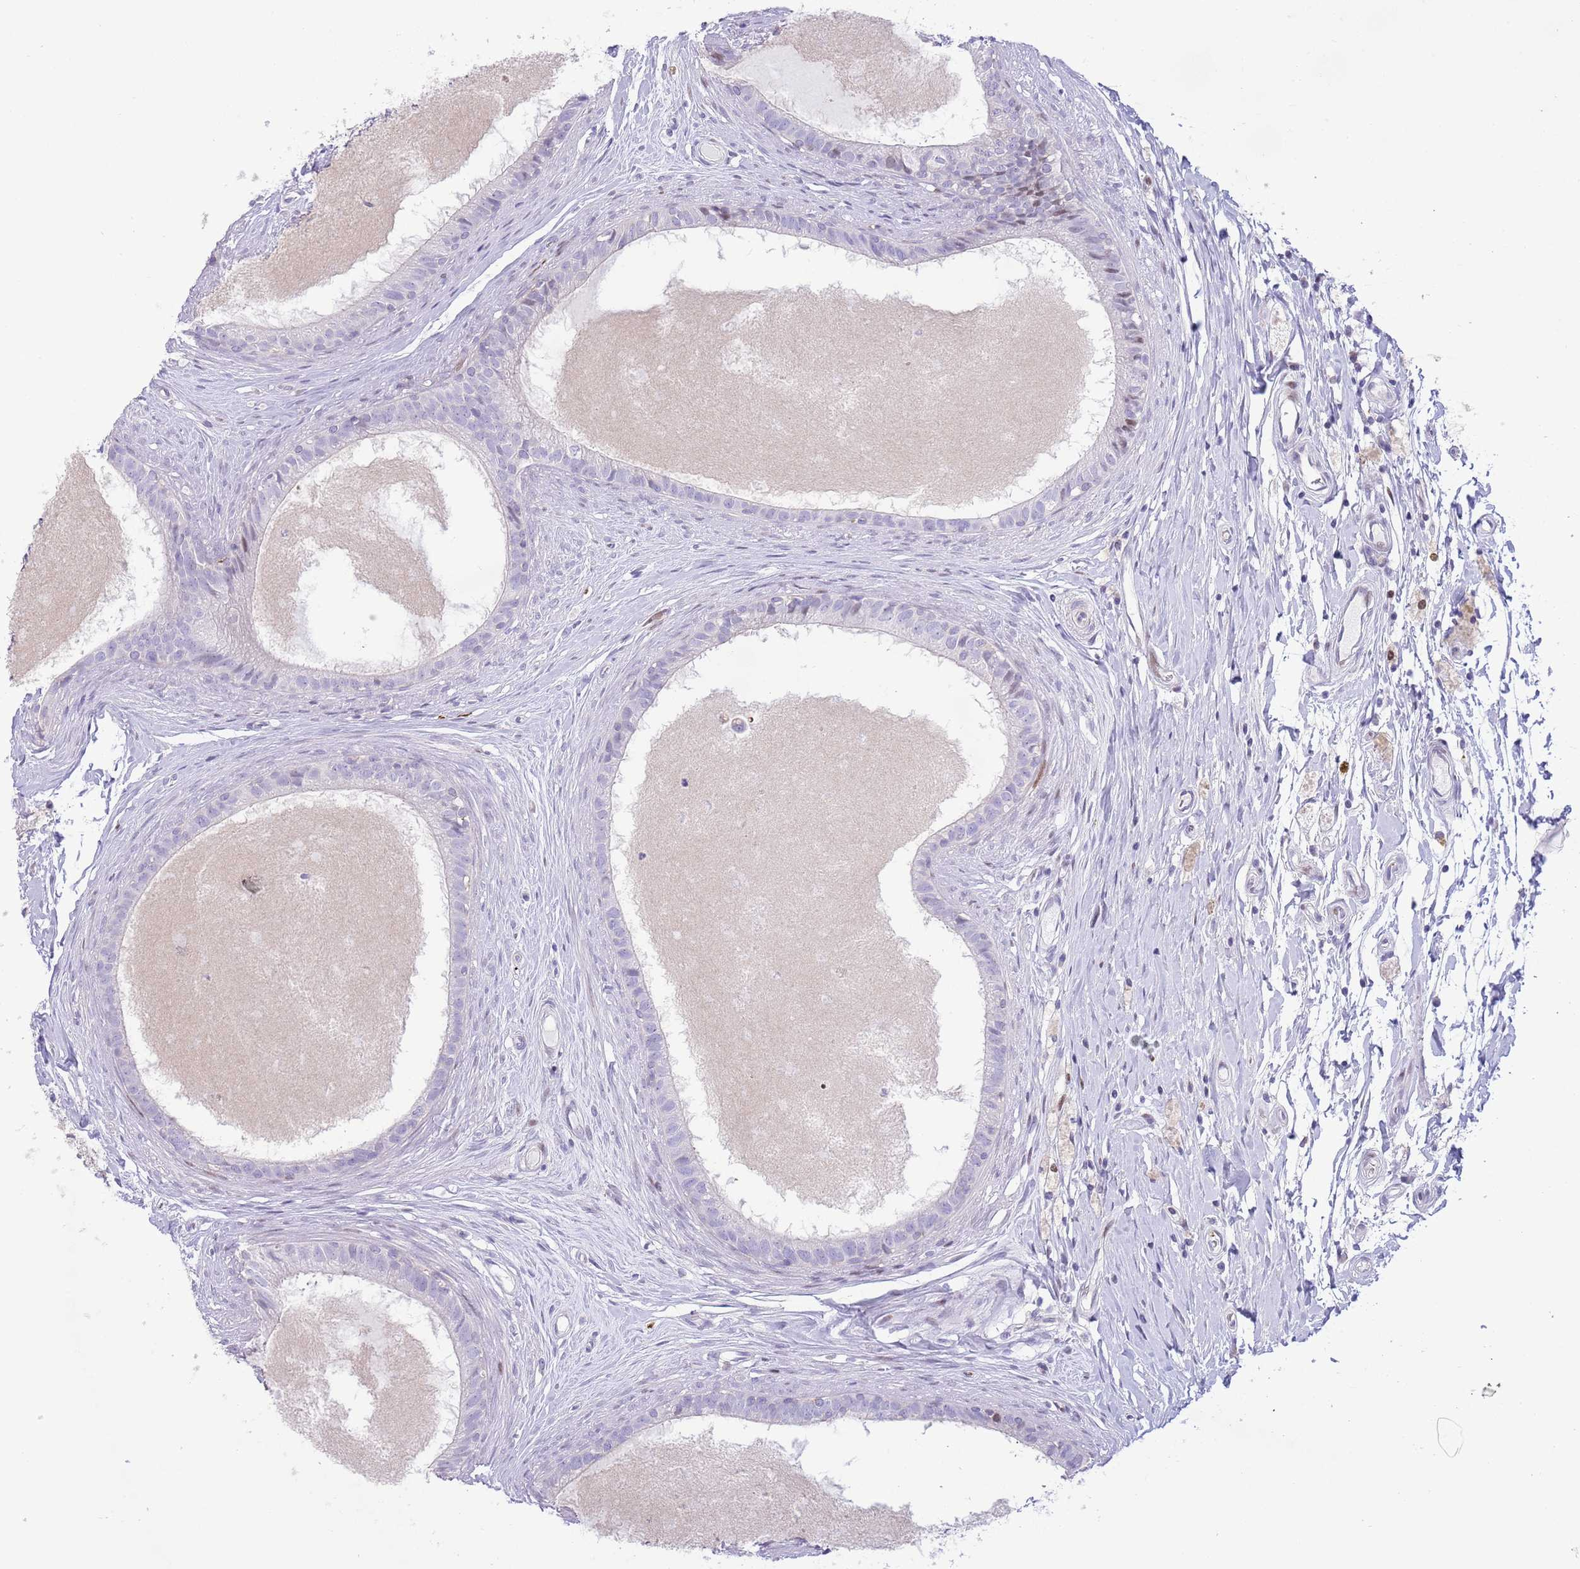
{"staining": {"intensity": "negative", "quantity": "none", "location": "none"}, "tissue": "epididymis", "cell_type": "Glandular cells", "image_type": "normal", "snomed": [{"axis": "morphology", "description": "Normal tissue, NOS"}, {"axis": "topography", "description": "Epididymis"}], "caption": "The micrograph reveals no significant staining in glandular cells of epididymis. The staining was performed using DAB (3,3'-diaminobenzidine) to visualize the protein expression in brown, while the nuclei were stained in blue with hematoxylin (Magnification: 20x).", "gene": "ANO8", "patient": {"sex": "male", "age": 80}}